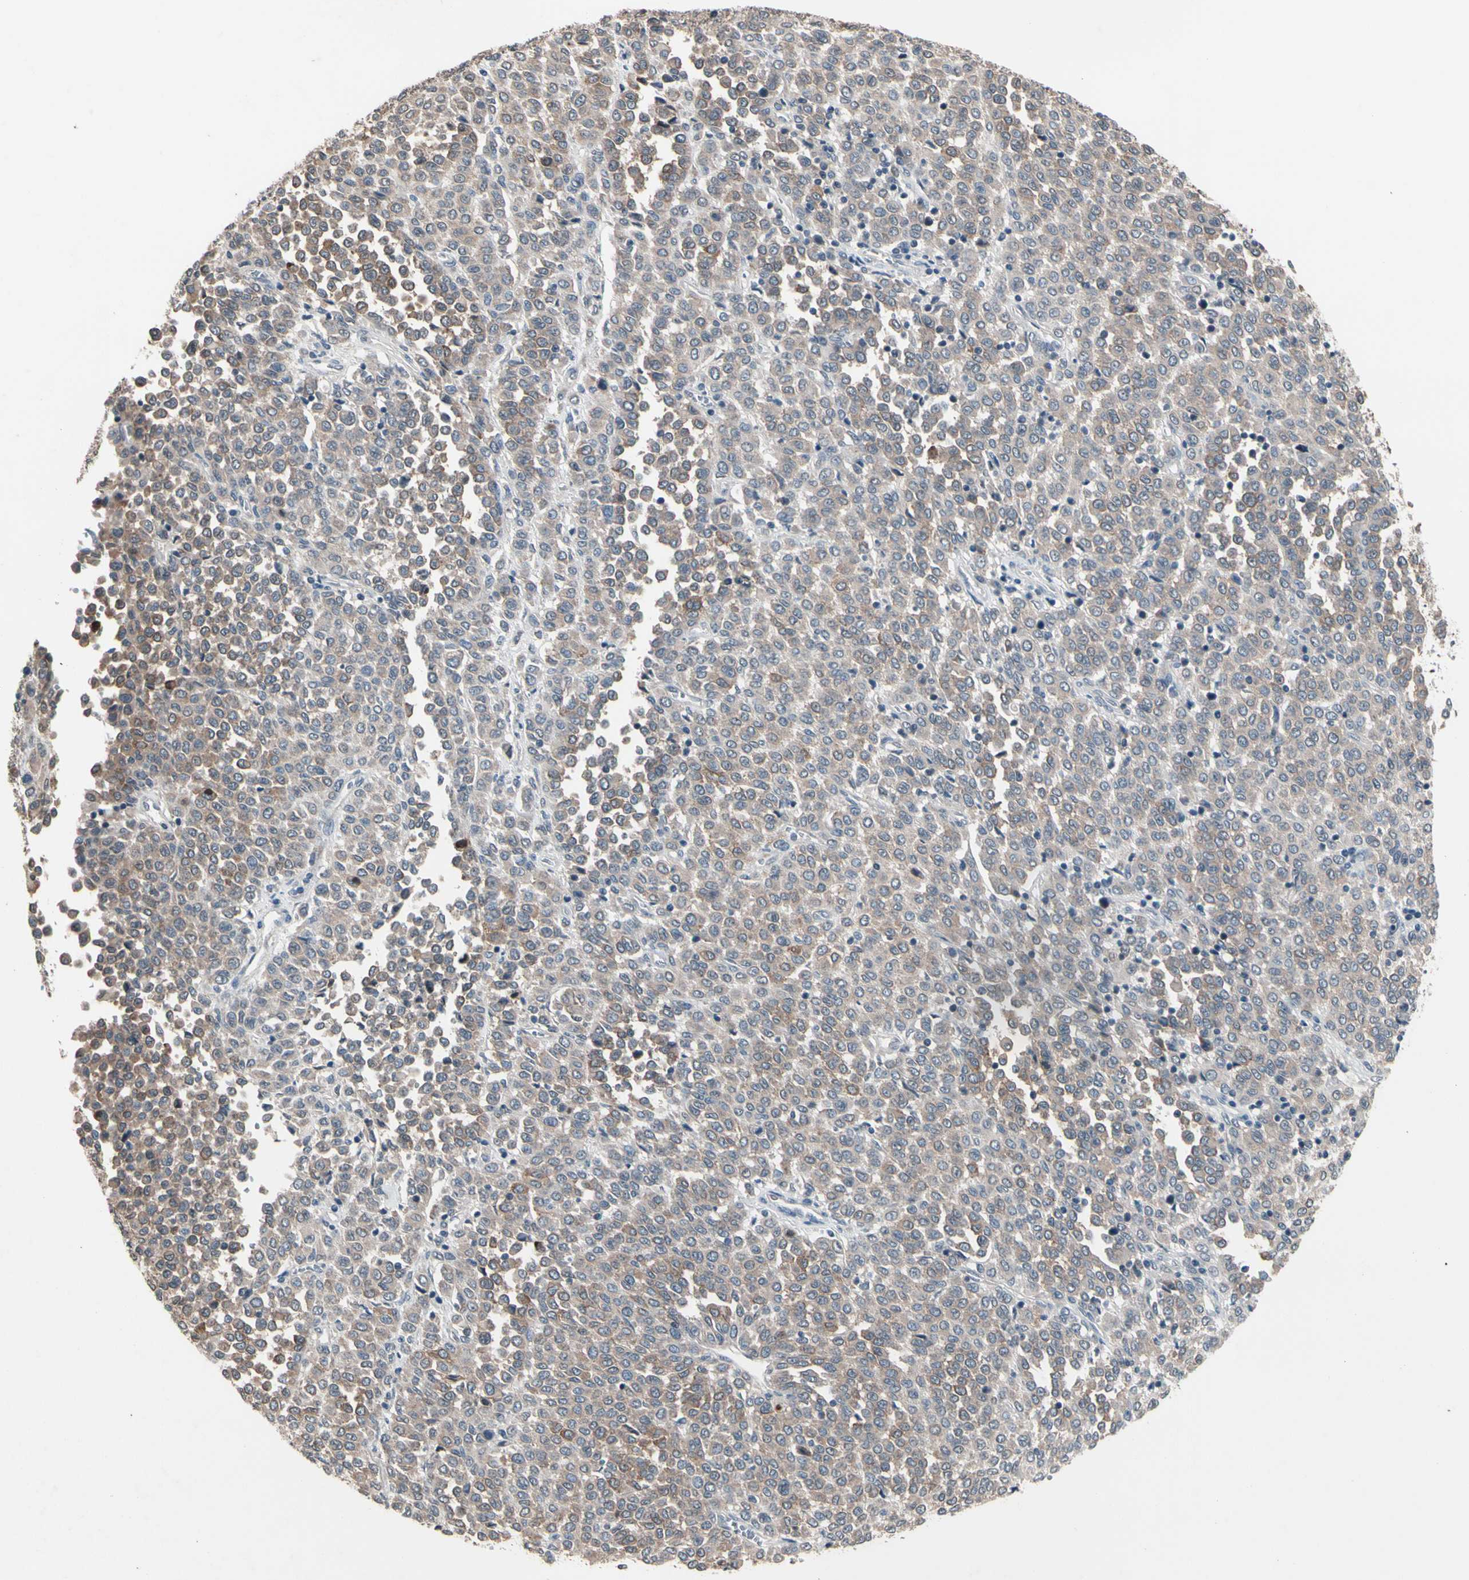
{"staining": {"intensity": "moderate", "quantity": ">75%", "location": "cytoplasmic/membranous"}, "tissue": "melanoma", "cell_type": "Tumor cells", "image_type": "cancer", "snomed": [{"axis": "morphology", "description": "Malignant melanoma, Metastatic site"}, {"axis": "topography", "description": "Pancreas"}], "caption": "A high-resolution micrograph shows IHC staining of melanoma, which displays moderate cytoplasmic/membranous expression in approximately >75% of tumor cells.", "gene": "SV2A", "patient": {"sex": "female", "age": 30}}